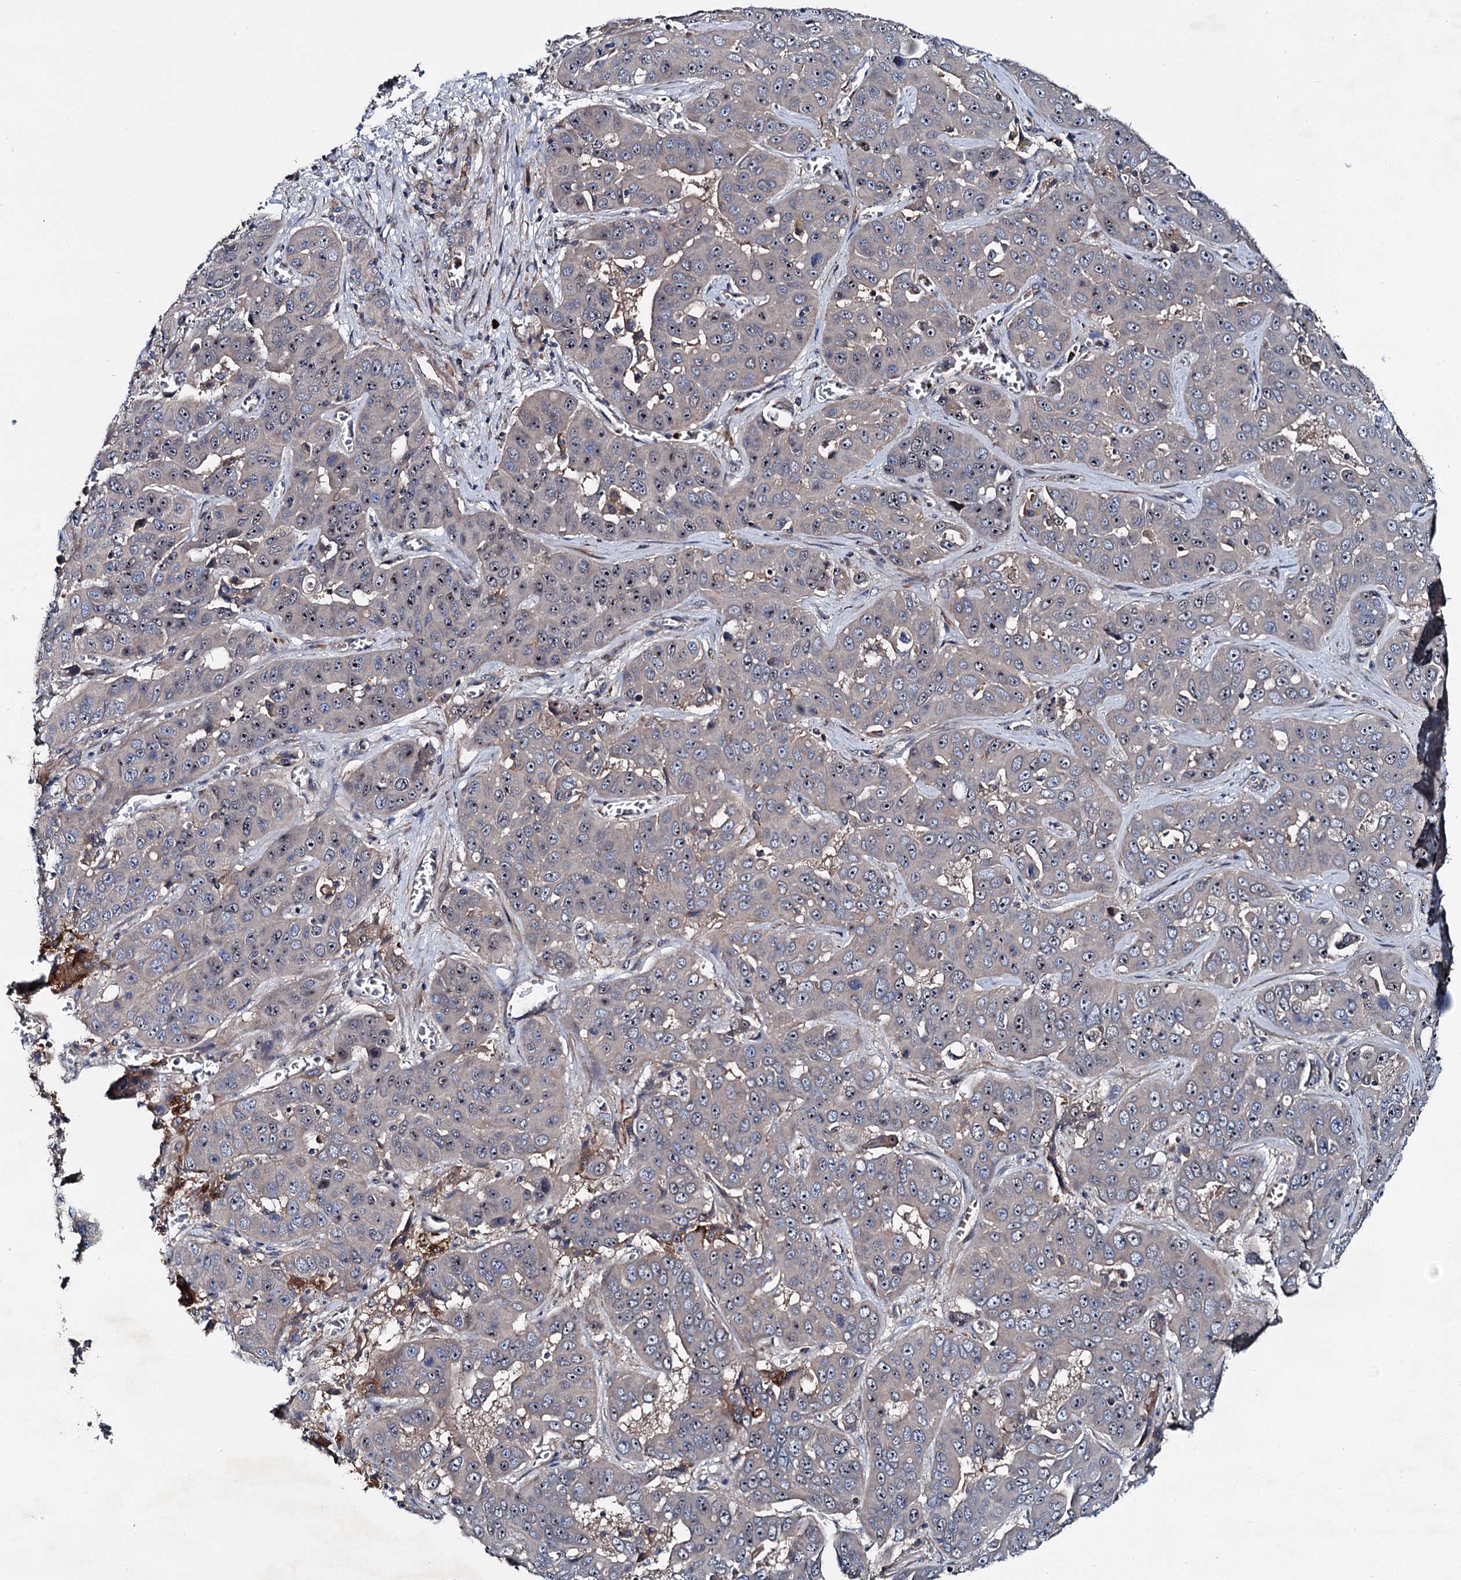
{"staining": {"intensity": "negative", "quantity": "none", "location": "none"}, "tissue": "liver cancer", "cell_type": "Tumor cells", "image_type": "cancer", "snomed": [{"axis": "morphology", "description": "Cholangiocarcinoma"}, {"axis": "topography", "description": "Liver"}], "caption": "Immunohistochemistry (IHC) micrograph of neoplastic tissue: human liver cholangiocarcinoma stained with DAB displays no significant protein expression in tumor cells.", "gene": "SLC22A25", "patient": {"sex": "female", "age": 52}}